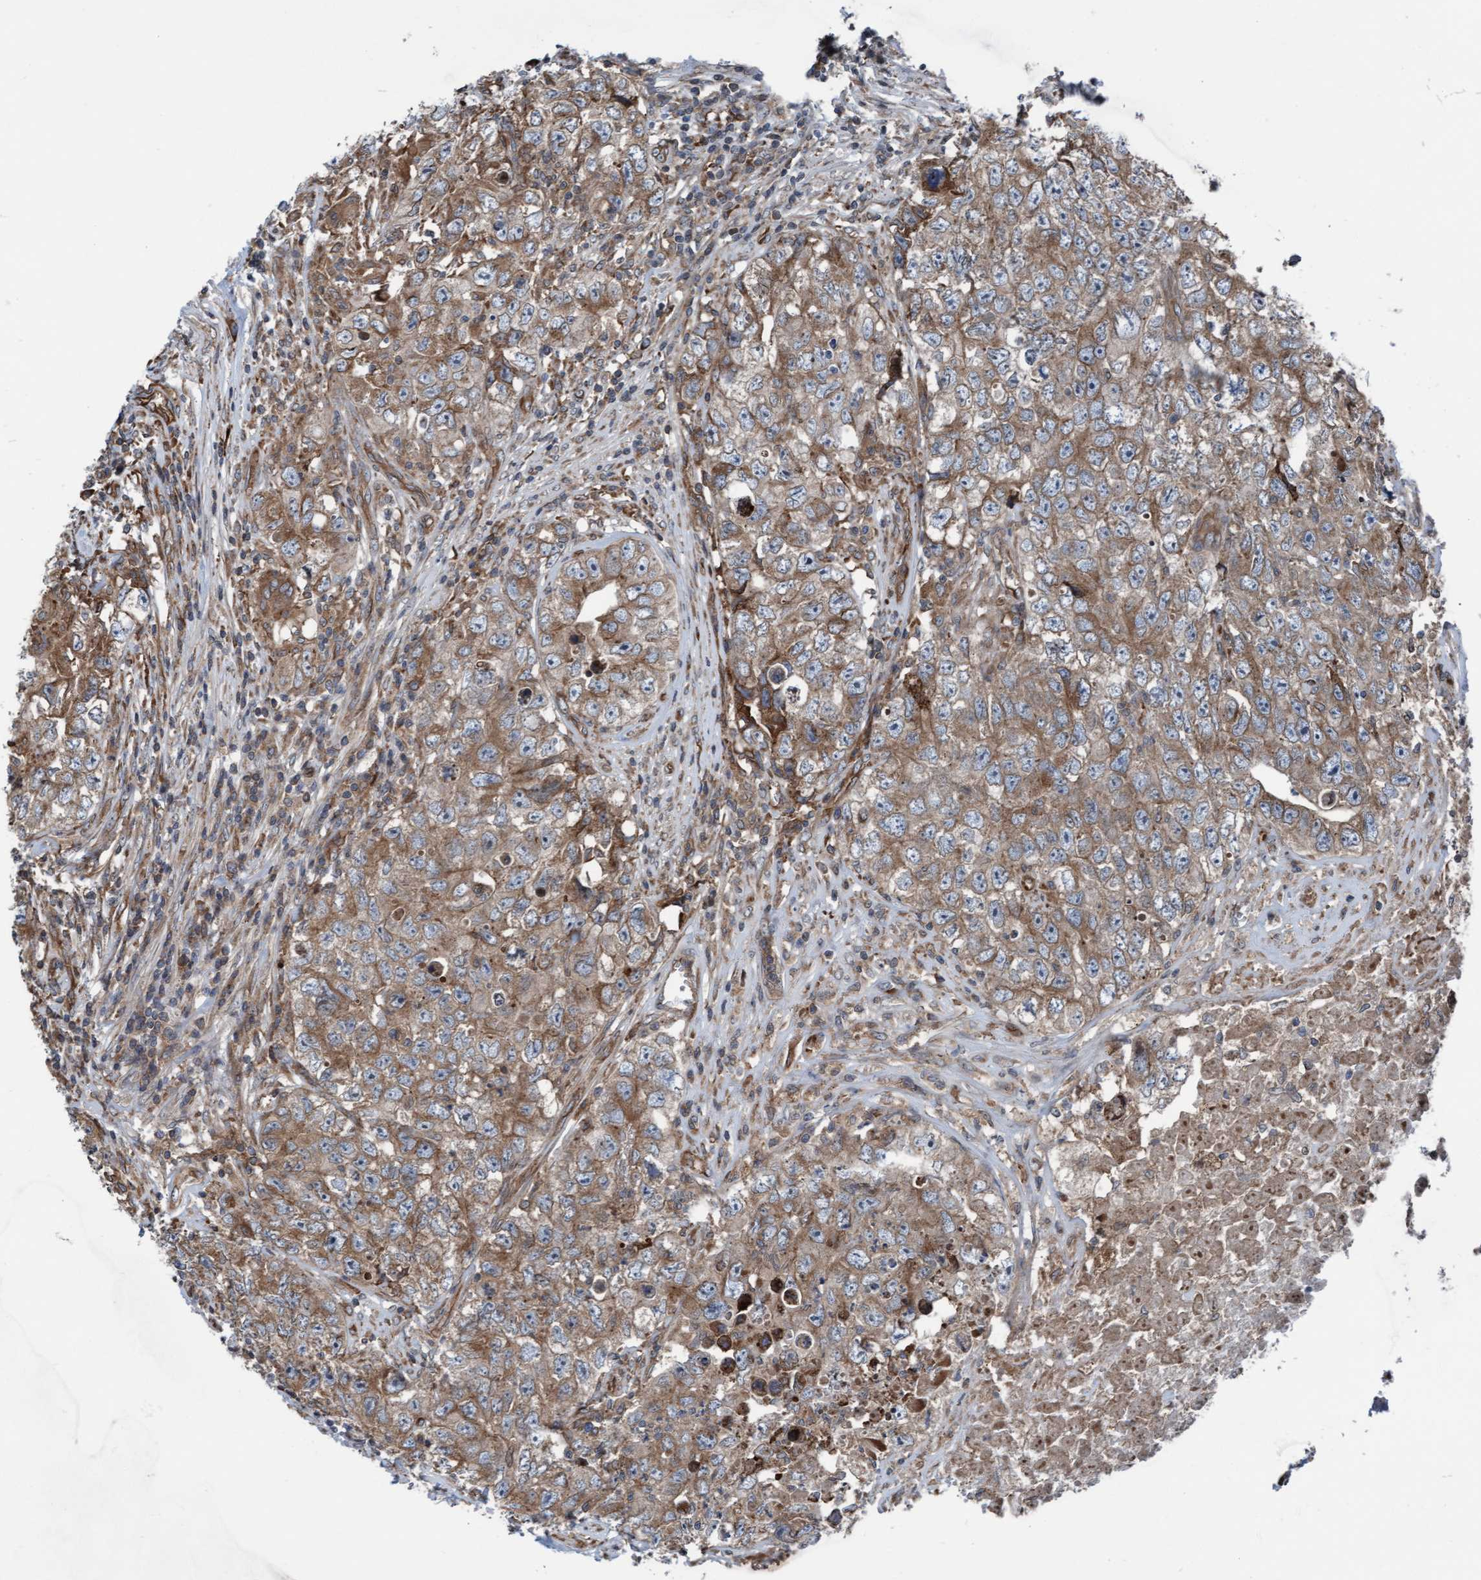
{"staining": {"intensity": "moderate", "quantity": ">75%", "location": "cytoplasmic/membranous"}, "tissue": "testis cancer", "cell_type": "Tumor cells", "image_type": "cancer", "snomed": [{"axis": "morphology", "description": "Seminoma, NOS"}, {"axis": "morphology", "description": "Carcinoma, Embryonal, NOS"}, {"axis": "topography", "description": "Testis"}], "caption": "A high-resolution image shows immunohistochemistry staining of testis cancer, which shows moderate cytoplasmic/membranous positivity in approximately >75% of tumor cells. (DAB (3,3'-diaminobenzidine) IHC with brightfield microscopy, high magnification).", "gene": "RAP1GAP2", "patient": {"sex": "male", "age": 43}}